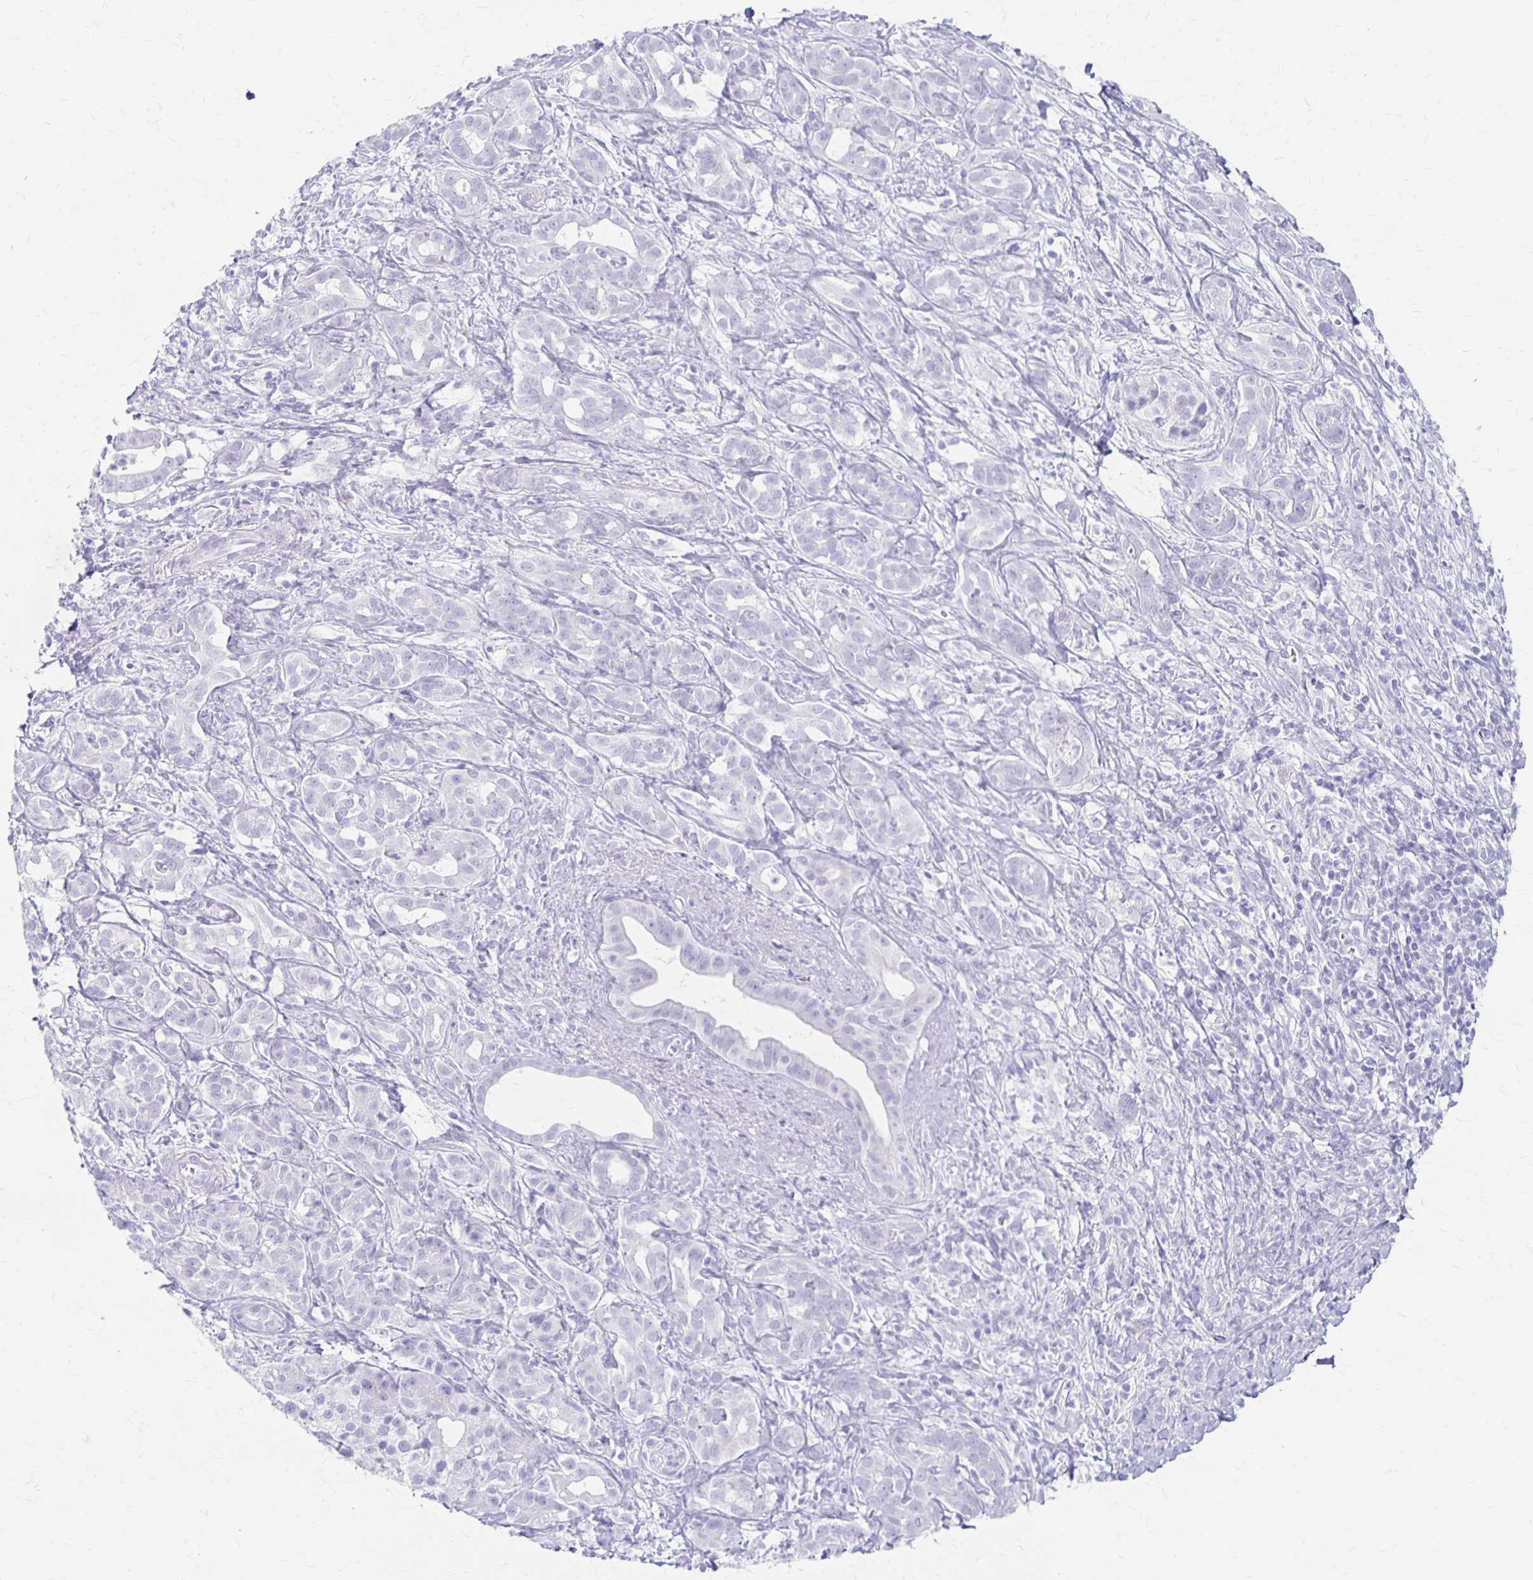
{"staining": {"intensity": "negative", "quantity": "none", "location": "none"}, "tissue": "pancreatic cancer", "cell_type": "Tumor cells", "image_type": "cancer", "snomed": [{"axis": "morphology", "description": "Adenocarcinoma, NOS"}, {"axis": "topography", "description": "Pancreas"}], "caption": "High power microscopy micrograph of an immunohistochemistry image of pancreatic cancer (adenocarcinoma), revealing no significant staining in tumor cells. Brightfield microscopy of immunohistochemistry (IHC) stained with DAB (3,3'-diaminobenzidine) (brown) and hematoxylin (blue), captured at high magnification.", "gene": "MAGEC2", "patient": {"sex": "male", "age": 61}}